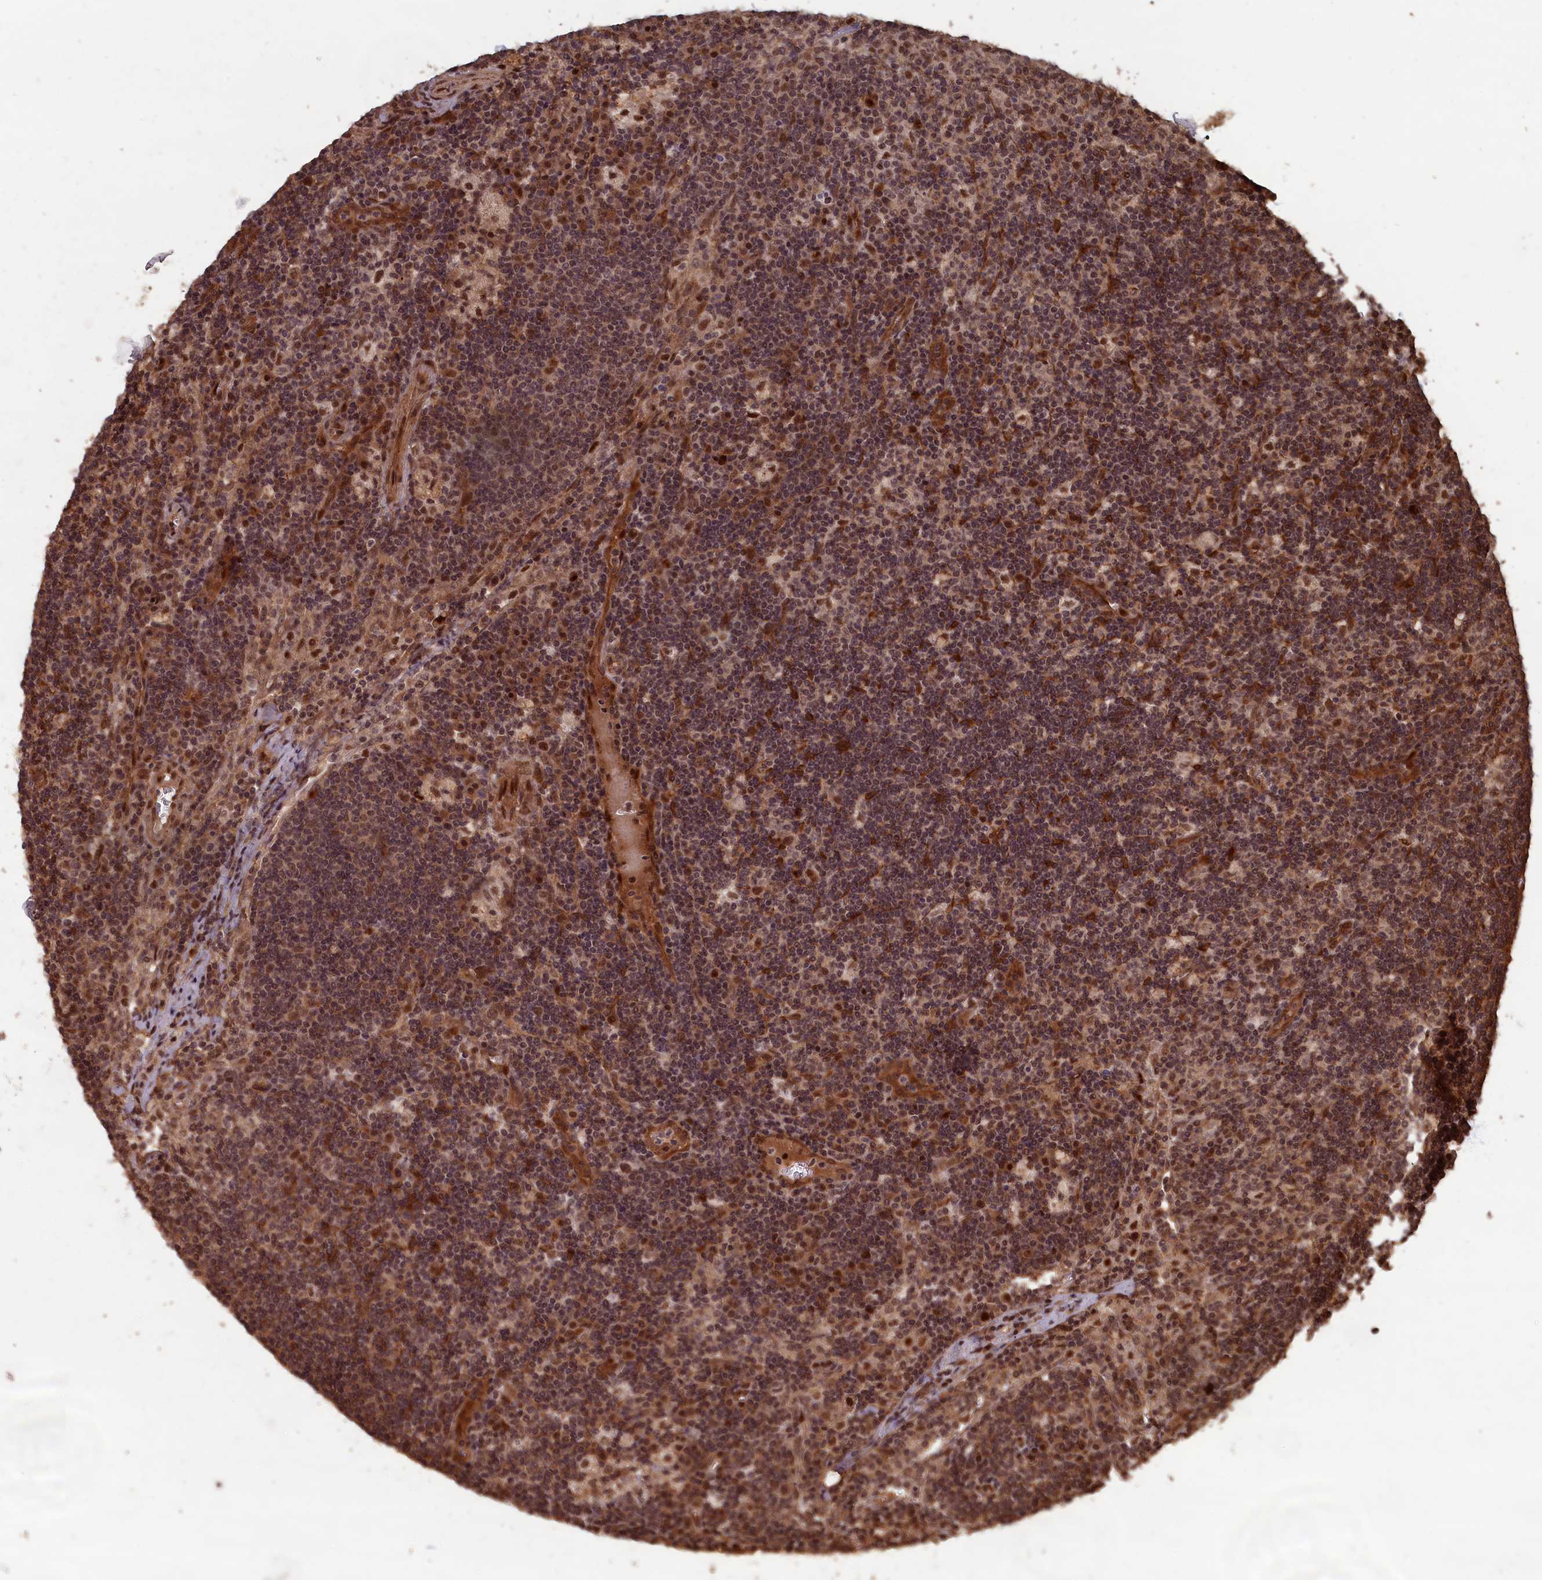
{"staining": {"intensity": "moderate", "quantity": ">75%", "location": "cytoplasmic/membranous,nuclear"}, "tissue": "lymph node", "cell_type": "Germinal center cells", "image_type": "normal", "snomed": [{"axis": "morphology", "description": "Normal tissue, NOS"}, {"axis": "topography", "description": "Lymph node"}], "caption": "Lymph node stained with DAB immunohistochemistry displays medium levels of moderate cytoplasmic/membranous,nuclear positivity in about >75% of germinal center cells. (Brightfield microscopy of DAB IHC at high magnification).", "gene": "HIF3A", "patient": {"sex": "male", "age": 58}}